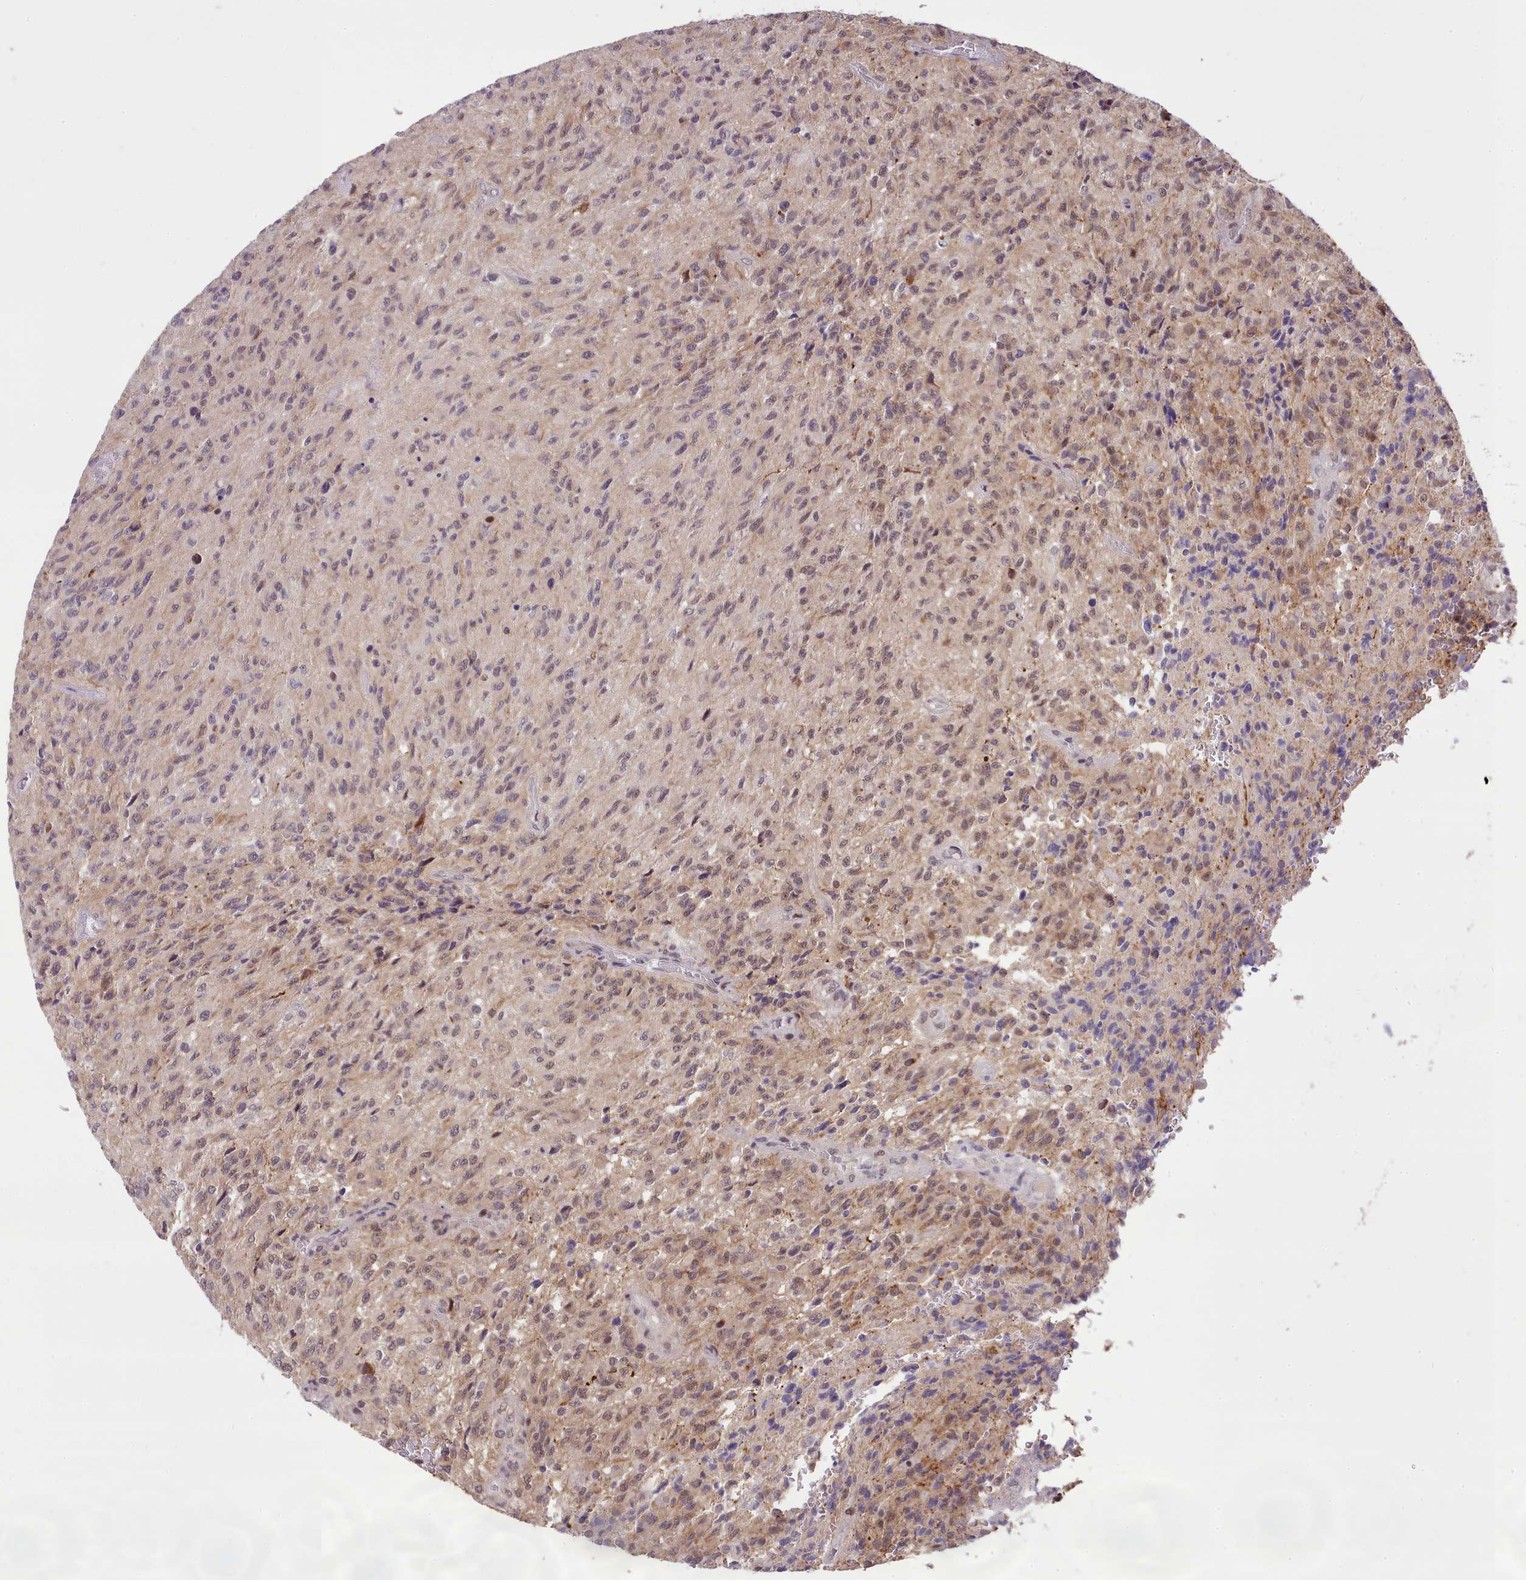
{"staining": {"intensity": "moderate", "quantity": "<25%", "location": "cytoplasmic/membranous"}, "tissue": "glioma", "cell_type": "Tumor cells", "image_type": "cancer", "snomed": [{"axis": "morphology", "description": "Normal tissue, NOS"}, {"axis": "morphology", "description": "Glioma, malignant, High grade"}, {"axis": "topography", "description": "Cerebral cortex"}], "caption": "Immunohistochemical staining of malignant glioma (high-grade) displays low levels of moderate cytoplasmic/membranous protein expression in about <25% of tumor cells.", "gene": "HOXB7", "patient": {"sex": "male", "age": 56}}